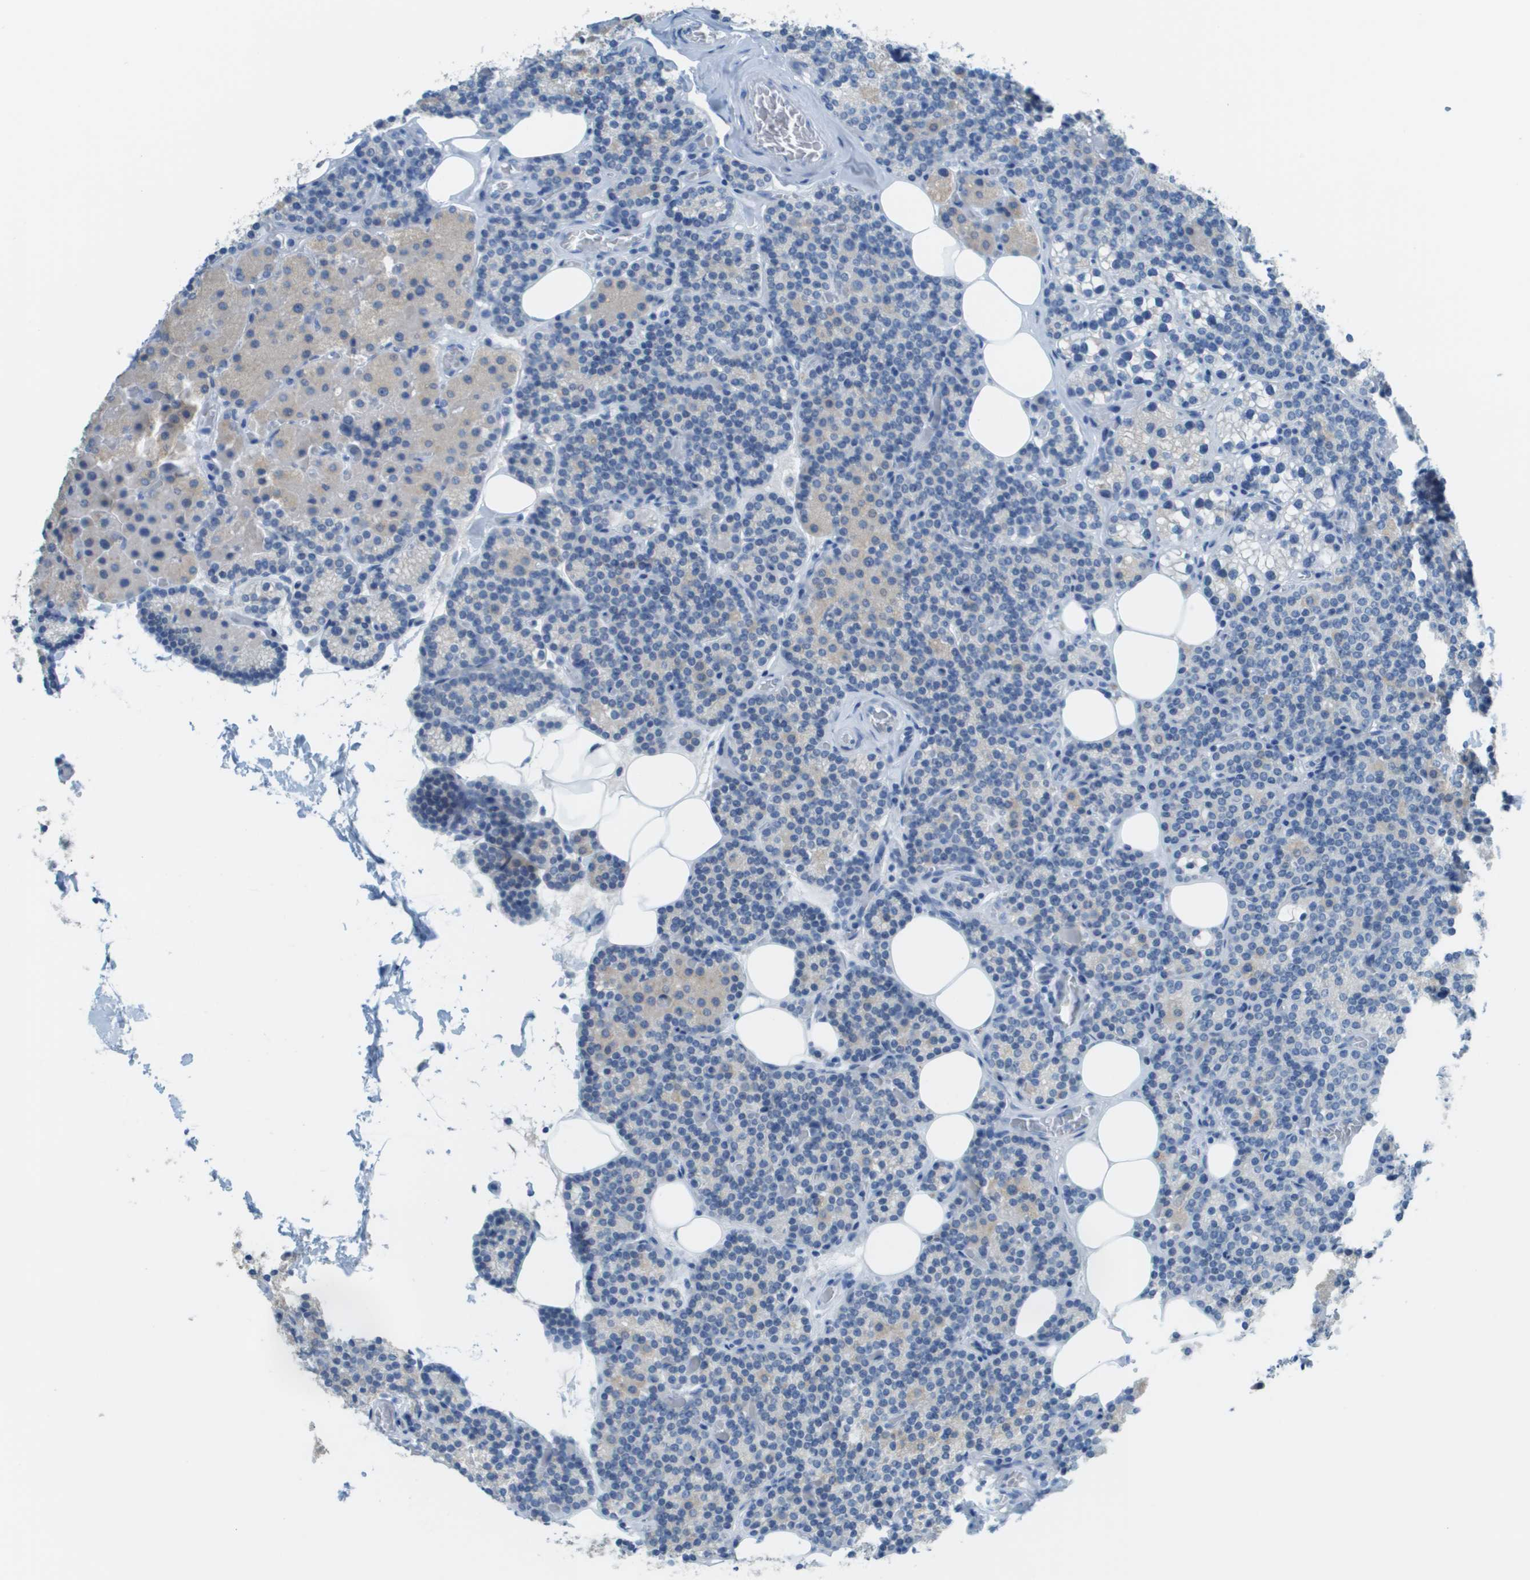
{"staining": {"intensity": "negative", "quantity": "none", "location": "none"}, "tissue": "parathyroid gland", "cell_type": "Glandular cells", "image_type": "normal", "snomed": [{"axis": "morphology", "description": "Normal tissue, NOS"}, {"axis": "morphology", "description": "Adenoma, NOS"}, {"axis": "topography", "description": "Parathyroid gland"}], "caption": "Immunohistochemistry of normal parathyroid gland reveals no staining in glandular cells. The staining is performed using DAB (3,3'-diaminobenzidine) brown chromogen with nuclei counter-stained in using hematoxylin.", "gene": "PTGDR2", "patient": {"sex": "female", "age": 54}}